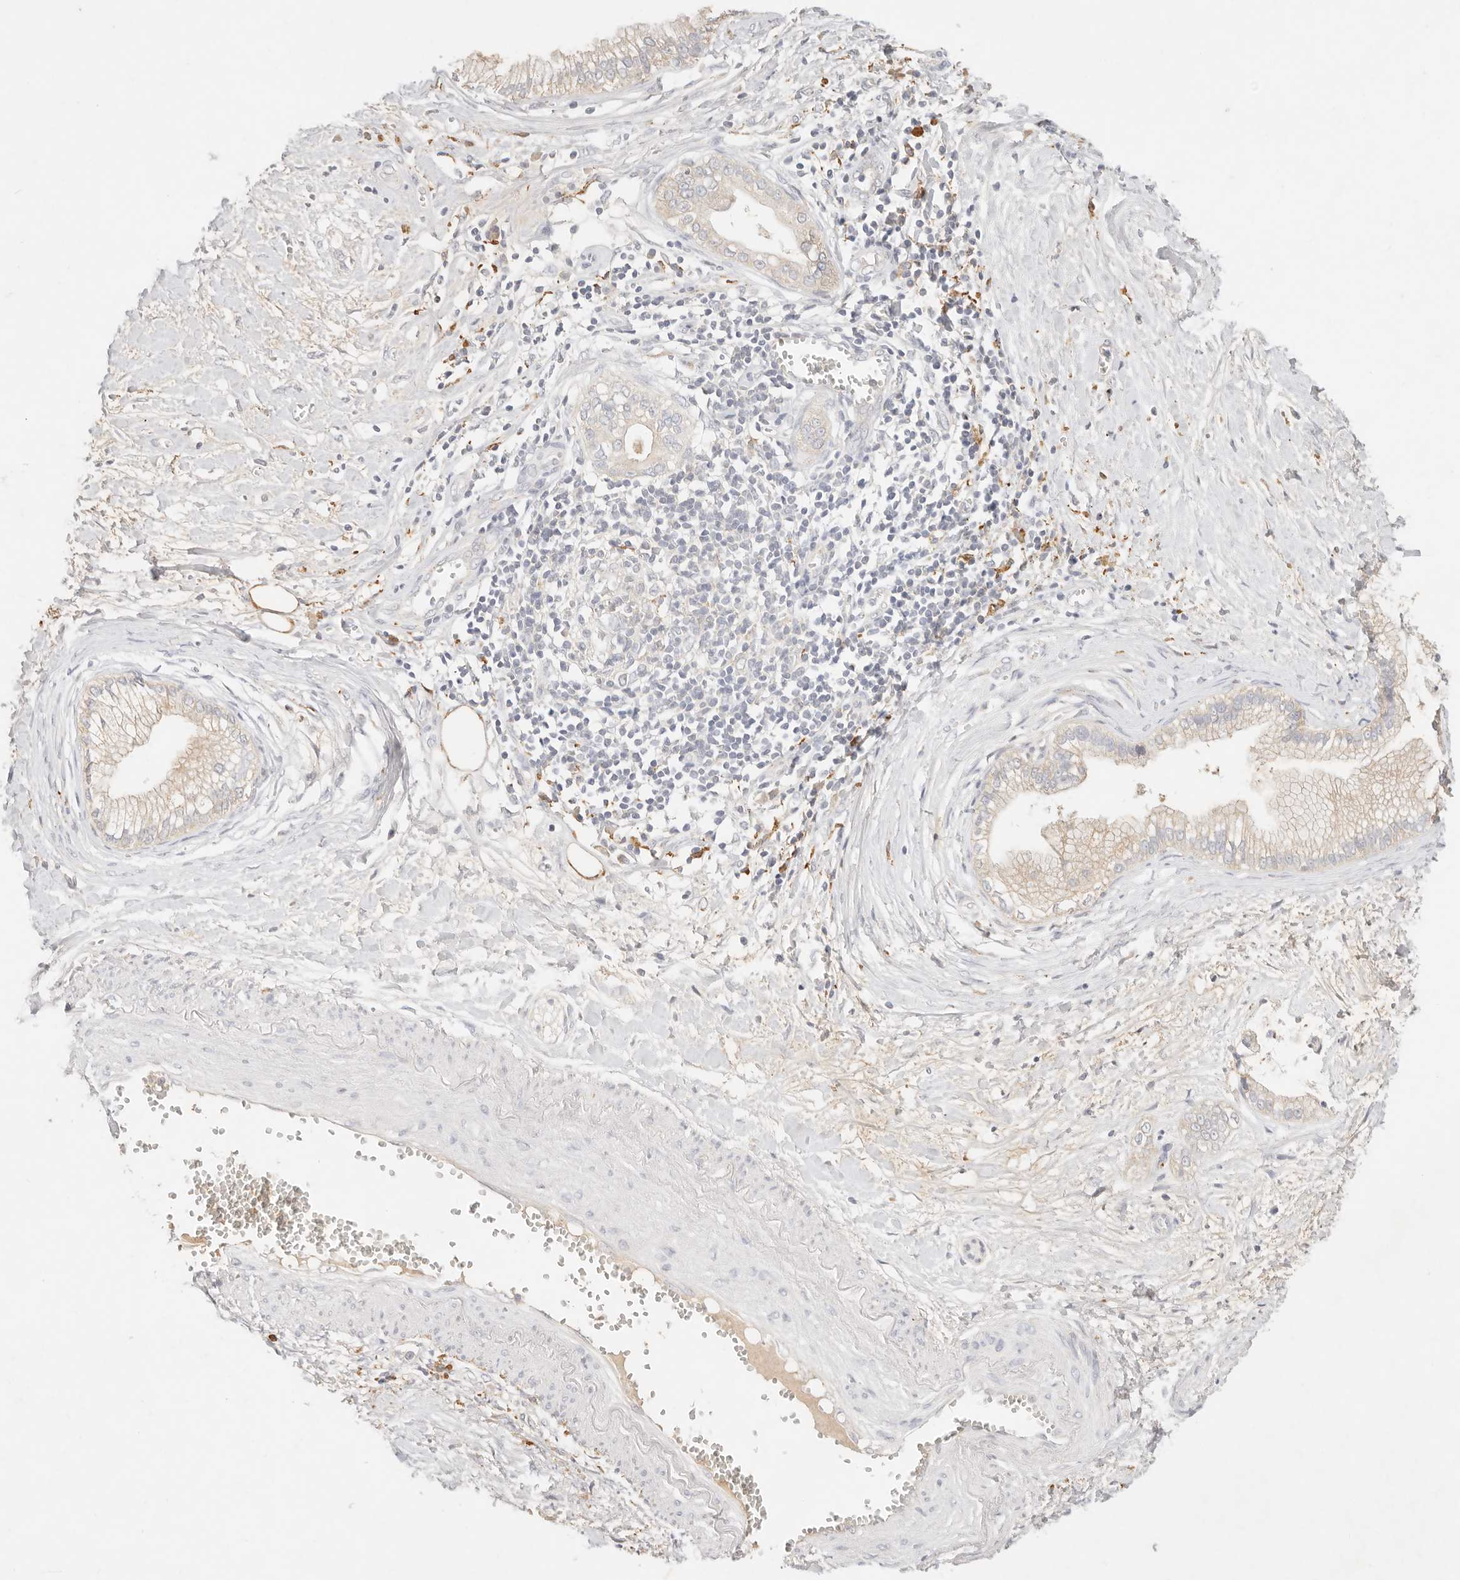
{"staining": {"intensity": "negative", "quantity": "none", "location": "none"}, "tissue": "pancreatic cancer", "cell_type": "Tumor cells", "image_type": "cancer", "snomed": [{"axis": "morphology", "description": "Adenocarcinoma, NOS"}, {"axis": "topography", "description": "Pancreas"}], "caption": "There is no significant positivity in tumor cells of pancreatic cancer (adenocarcinoma). Brightfield microscopy of immunohistochemistry stained with DAB (brown) and hematoxylin (blue), captured at high magnification.", "gene": "HK2", "patient": {"sex": "male", "age": 68}}